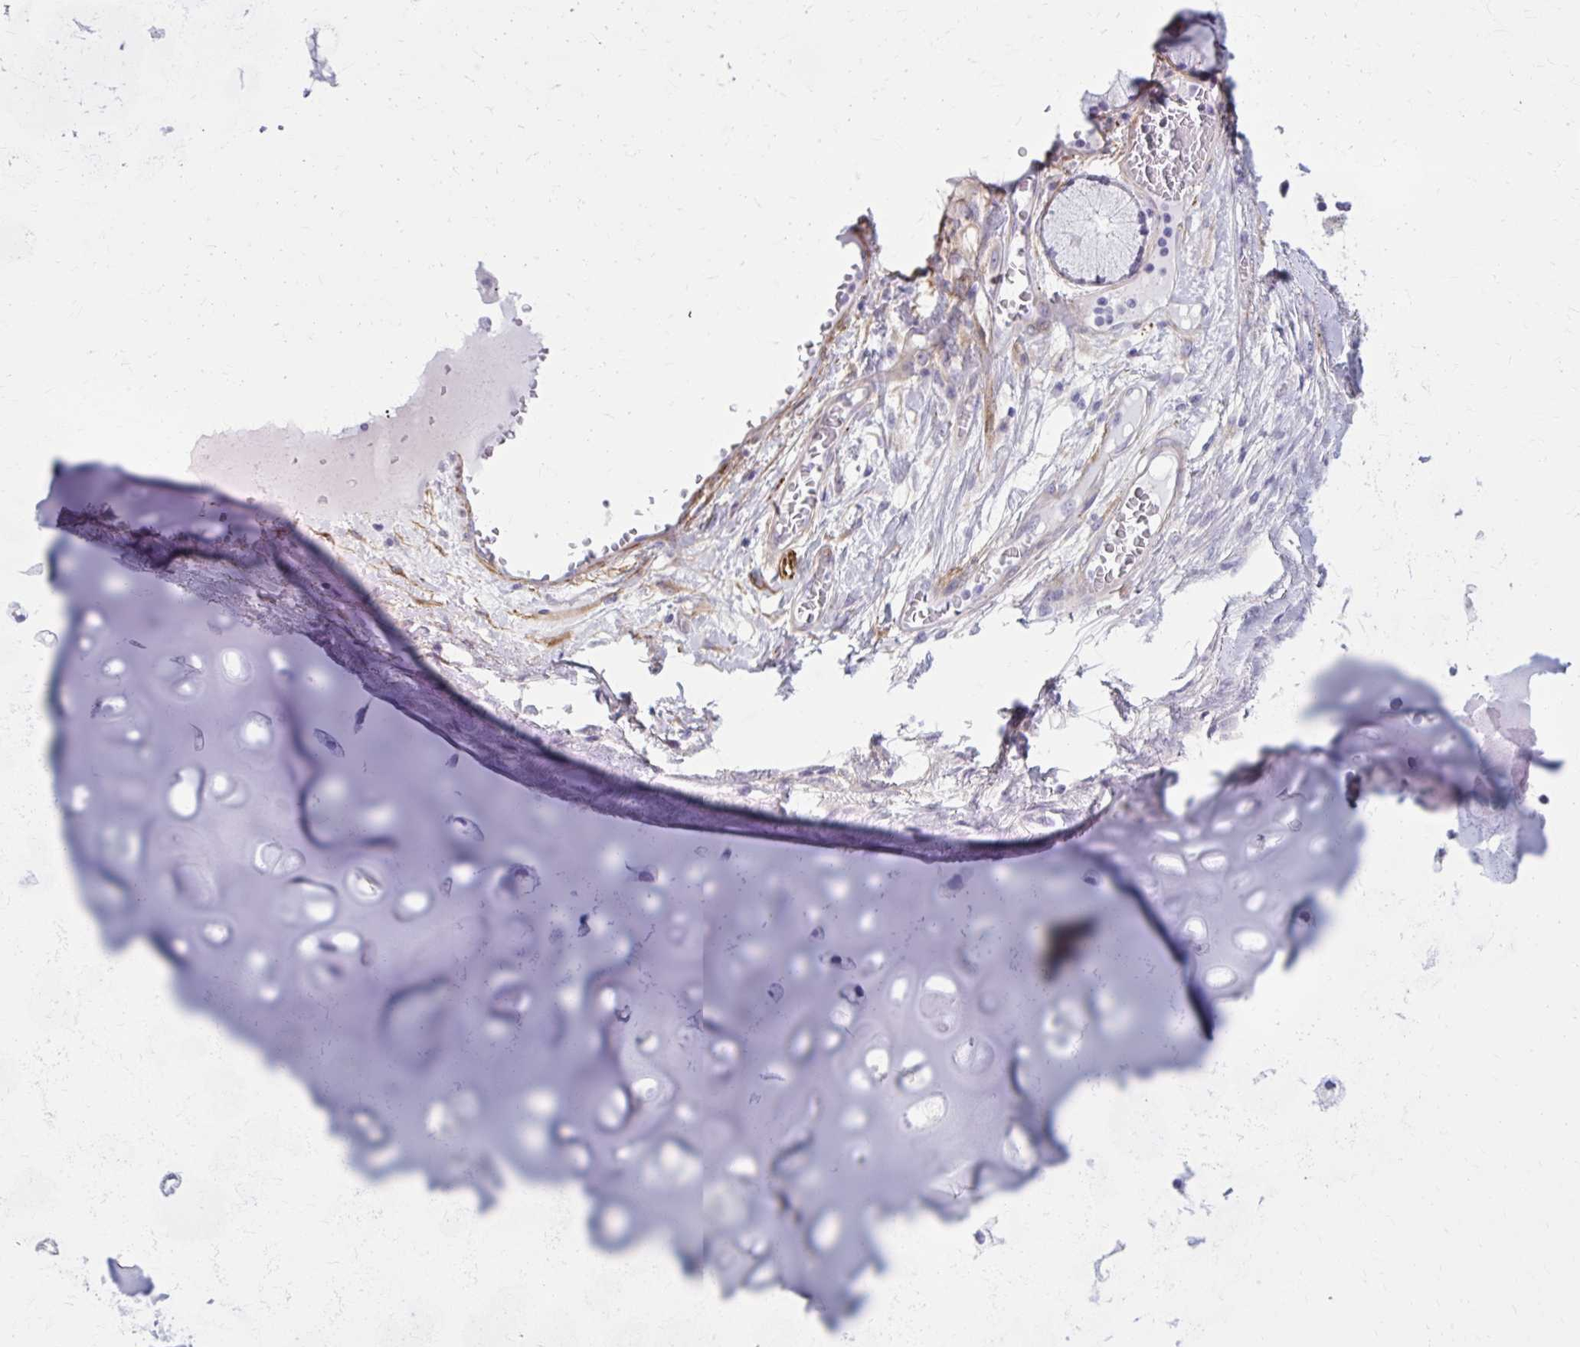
{"staining": {"intensity": "negative", "quantity": "none", "location": "none"}, "tissue": "soft tissue", "cell_type": "Chondrocytes", "image_type": "normal", "snomed": [{"axis": "morphology", "description": "Normal tissue, NOS"}, {"axis": "topography", "description": "Lymph node"}, {"axis": "topography", "description": "Bronchus"}], "caption": "This micrograph is of unremarkable soft tissue stained with IHC to label a protein in brown with the nuclei are counter-stained blue. There is no positivity in chondrocytes. (DAB (3,3'-diaminobenzidine) immunohistochemistry, high magnification).", "gene": "AKAP12", "patient": {"sex": "male", "age": 56}}